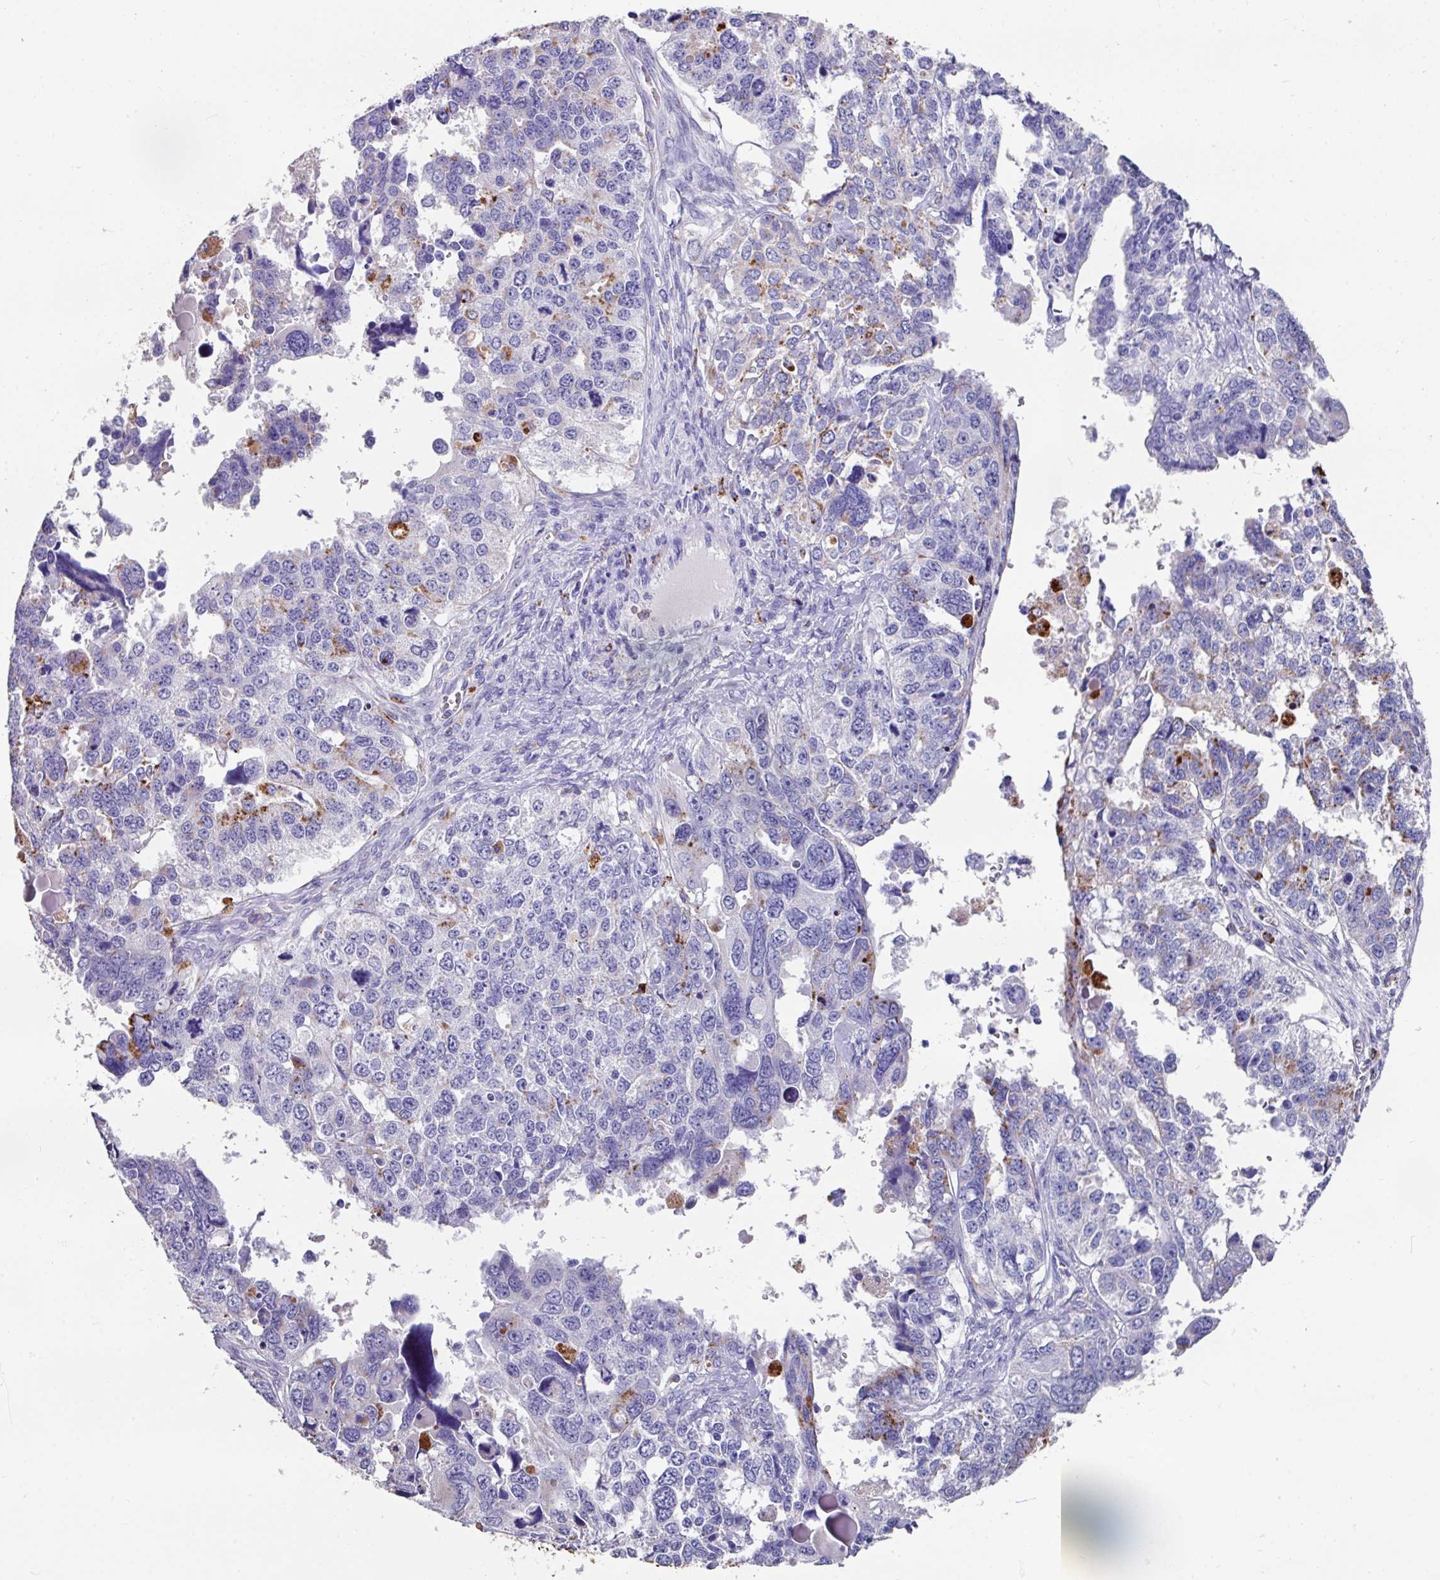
{"staining": {"intensity": "negative", "quantity": "none", "location": "none"}, "tissue": "ovarian cancer", "cell_type": "Tumor cells", "image_type": "cancer", "snomed": [{"axis": "morphology", "description": "Cystadenocarcinoma, serous, NOS"}, {"axis": "topography", "description": "Ovary"}], "caption": "Tumor cells show no significant staining in serous cystadenocarcinoma (ovarian).", "gene": "CPVL", "patient": {"sex": "female", "age": 76}}